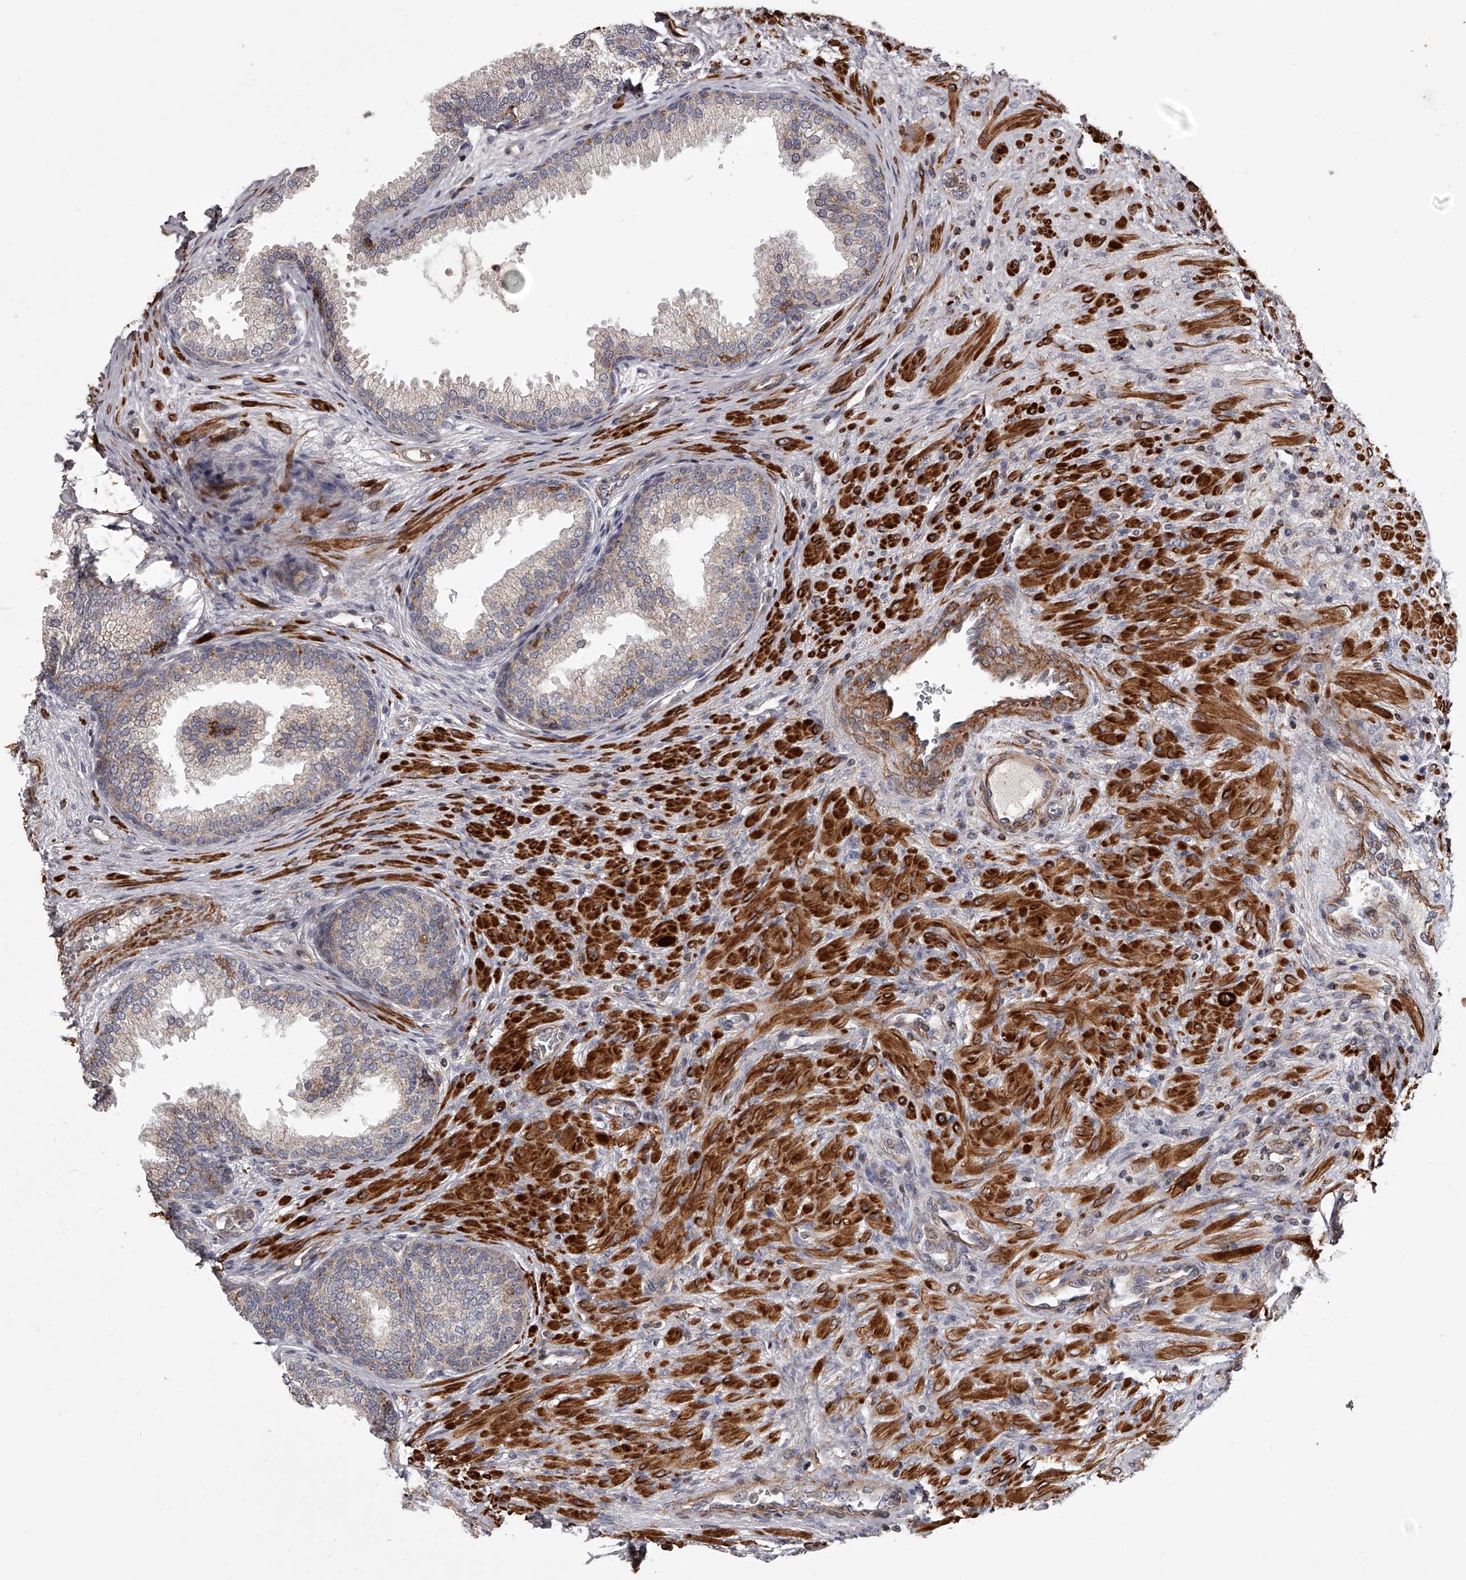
{"staining": {"intensity": "moderate", "quantity": "25%-75%", "location": "cytoplasmic/membranous"}, "tissue": "prostate", "cell_type": "Glandular cells", "image_type": "normal", "snomed": [{"axis": "morphology", "description": "Normal tissue, NOS"}, {"axis": "topography", "description": "Prostate"}], "caption": "This histopathology image exhibits benign prostate stained with immunohistochemistry to label a protein in brown. The cytoplasmic/membranous of glandular cells show moderate positivity for the protein. Nuclei are counter-stained blue.", "gene": "RRP36", "patient": {"sex": "male", "age": 76}}